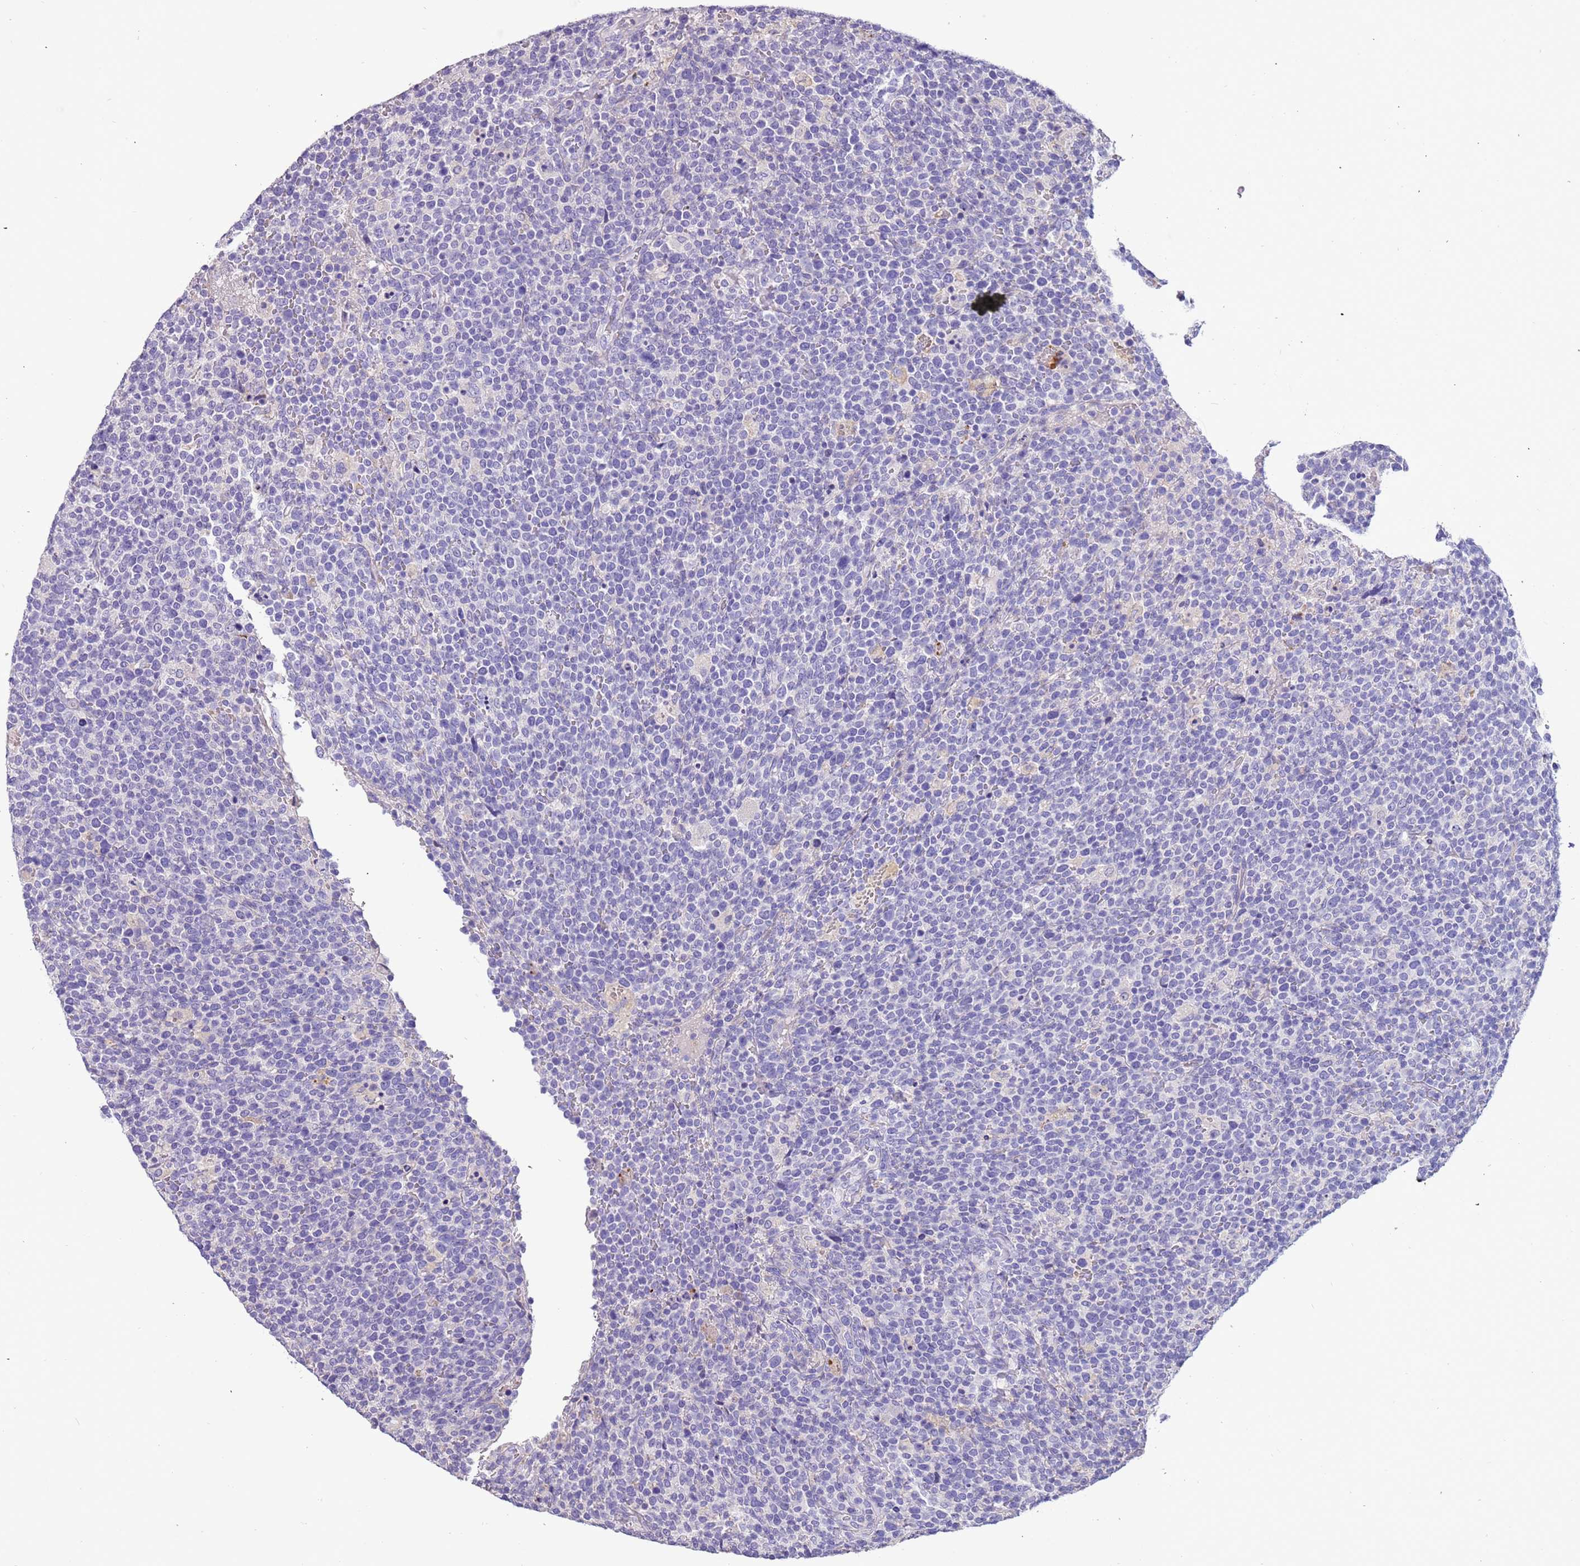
{"staining": {"intensity": "negative", "quantity": "none", "location": "none"}, "tissue": "lymphoma", "cell_type": "Tumor cells", "image_type": "cancer", "snomed": [{"axis": "morphology", "description": "Malignant lymphoma, non-Hodgkin's type, High grade"}, {"axis": "topography", "description": "Lymph node"}], "caption": "Tumor cells show no significant expression in lymphoma.", "gene": "PCGF2", "patient": {"sex": "male", "age": 61}}